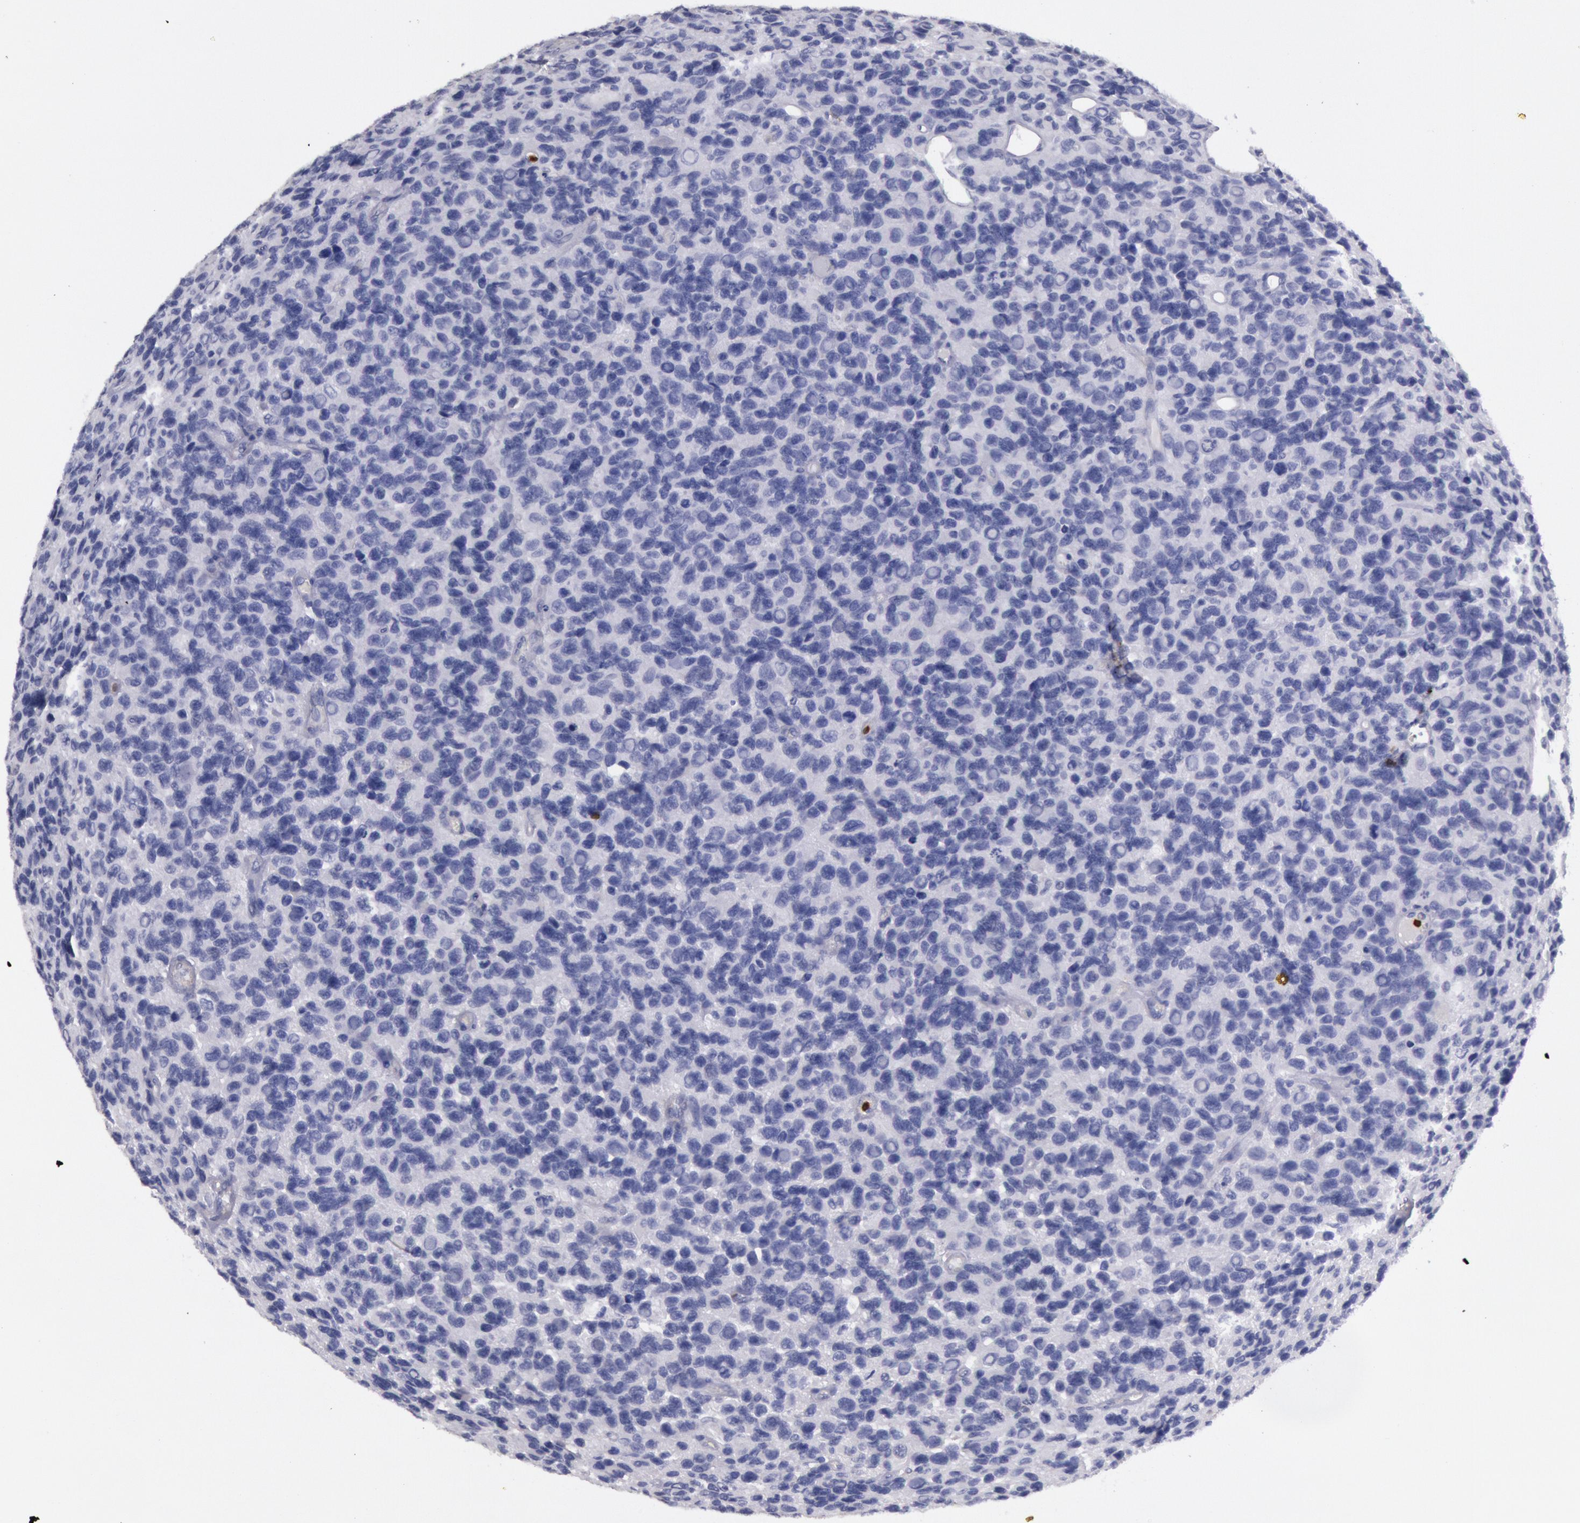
{"staining": {"intensity": "negative", "quantity": "none", "location": "none"}, "tissue": "glioma", "cell_type": "Tumor cells", "image_type": "cancer", "snomed": [{"axis": "morphology", "description": "Glioma, malignant, High grade"}, {"axis": "topography", "description": "Brain"}], "caption": "An immunohistochemistry micrograph of malignant glioma (high-grade) is shown. There is no staining in tumor cells of malignant glioma (high-grade).", "gene": "RAB27A", "patient": {"sex": "male", "age": 77}}